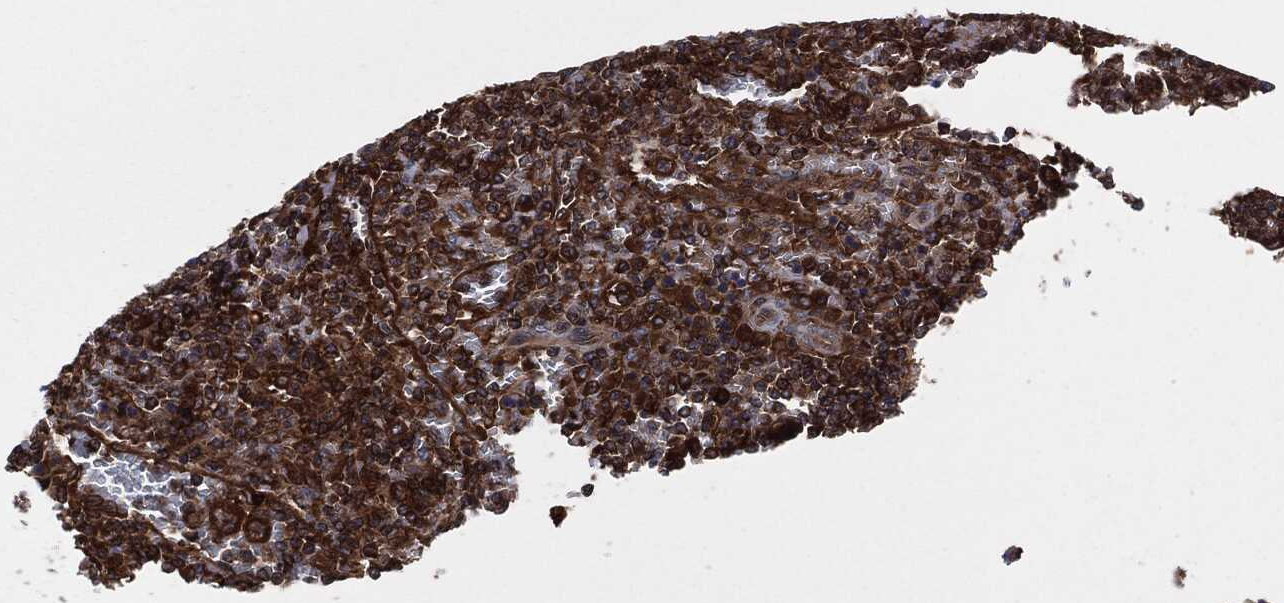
{"staining": {"intensity": "strong", "quantity": ">75%", "location": "cytoplasmic/membranous"}, "tissue": "lymphoma", "cell_type": "Tumor cells", "image_type": "cancer", "snomed": [{"axis": "morphology", "description": "Malignant lymphoma, non-Hodgkin's type, Low grade"}, {"axis": "topography", "description": "Spleen"}], "caption": "Strong cytoplasmic/membranous positivity is identified in approximately >75% of tumor cells in lymphoma. (brown staining indicates protein expression, while blue staining denotes nuclei).", "gene": "XPNPEP1", "patient": {"sex": "male", "age": 62}}